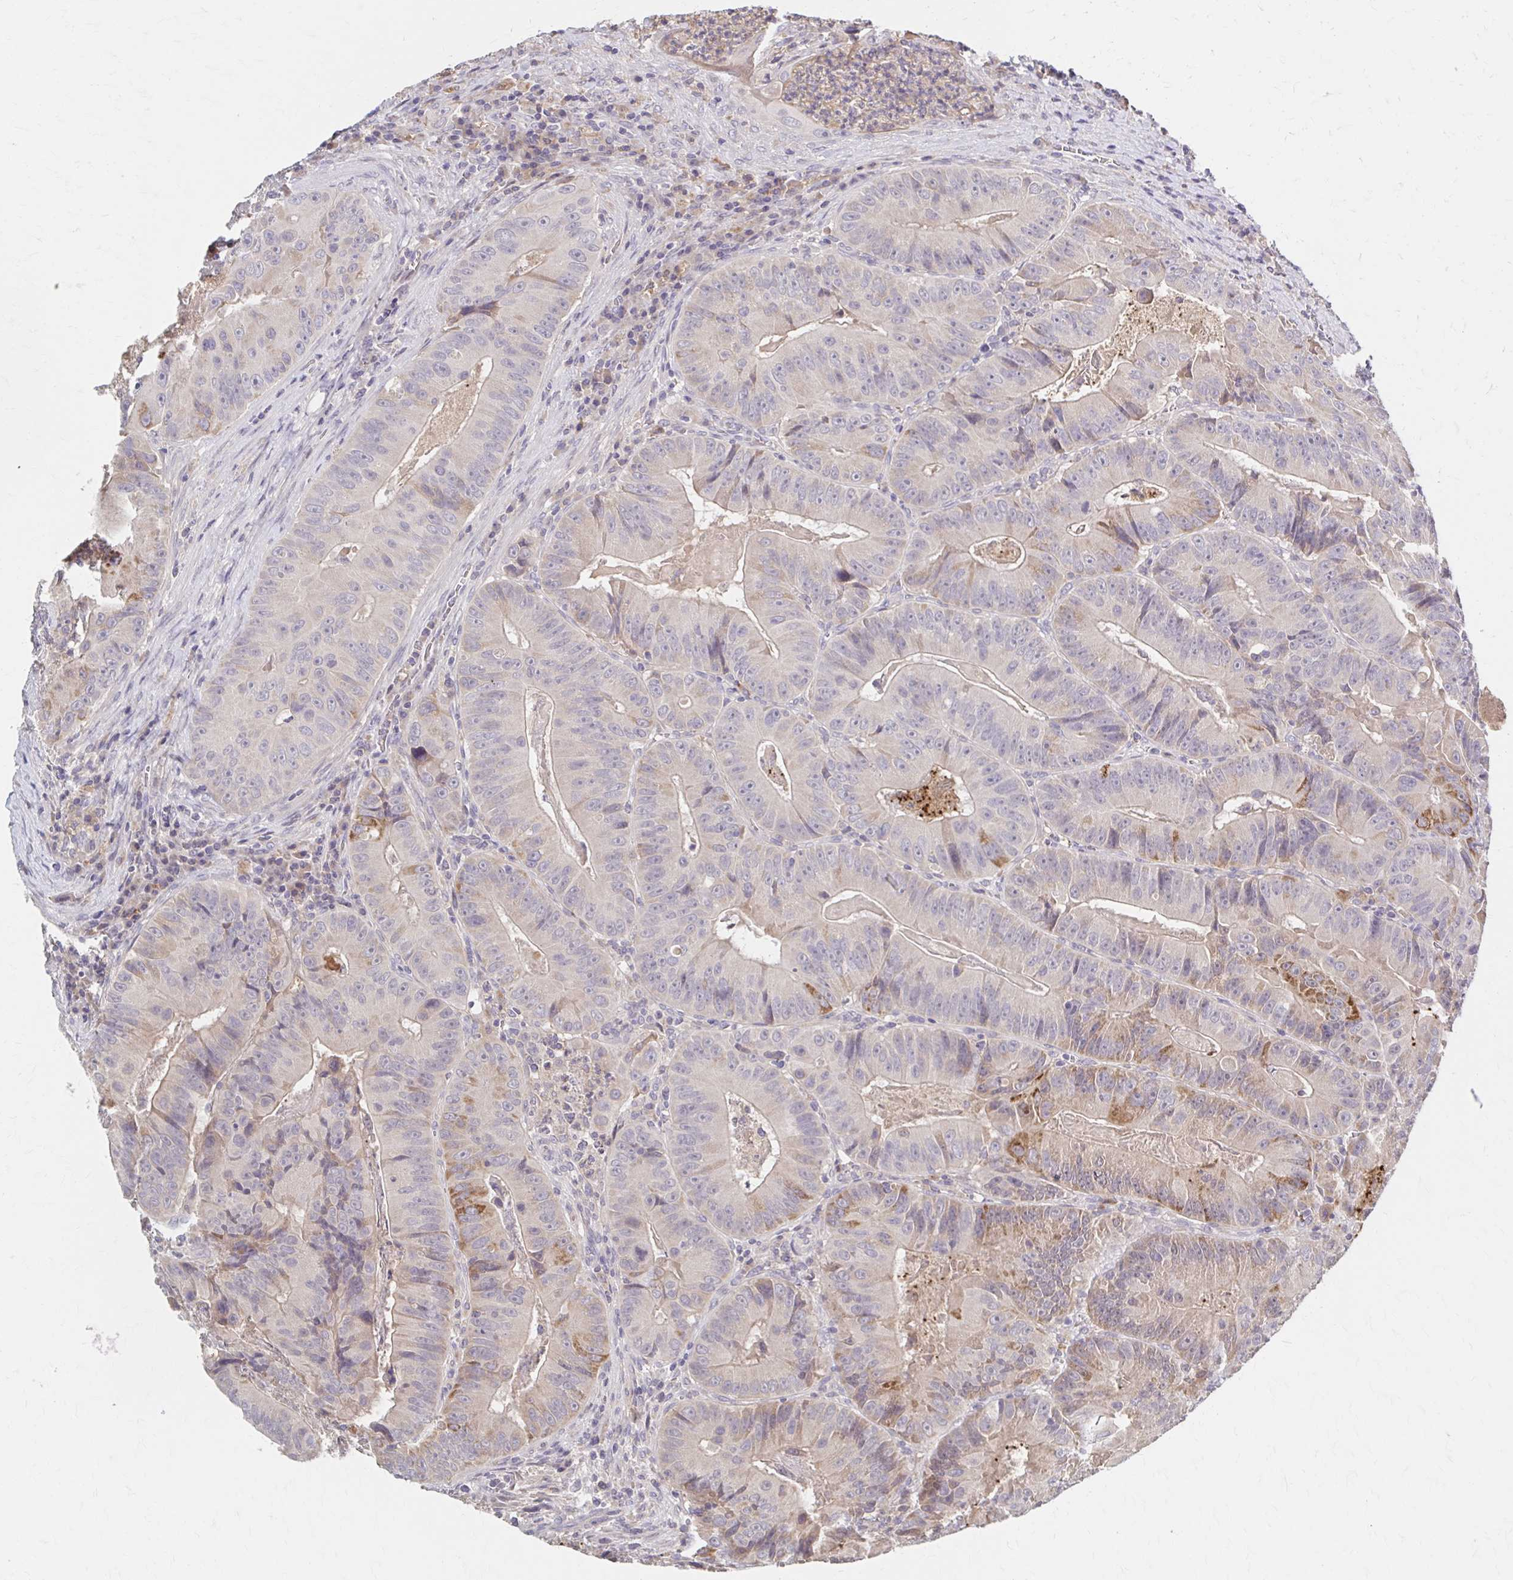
{"staining": {"intensity": "moderate", "quantity": "25%-75%", "location": "cytoplasmic/membranous"}, "tissue": "colorectal cancer", "cell_type": "Tumor cells", "image_type": "cancer", "snomed": [{"axis": "morphology", "description": "Adenocarcinoma, NOS"}, {"axis": "topography", "description": "Colon"}], "caption": "Immunohistochemical staining of human colorectal adenocarcinoma exhibits moderate cytoplasmic/membranous protein staining in about 25%-75% of tumor cells. The protein of interest is stained brown, and the nuclei are stained in blue (DAB IHC with brightfield microscopy, high magnification).", "gene": "HMGCS2", "patient": {"sex": "female", "age": 86}}